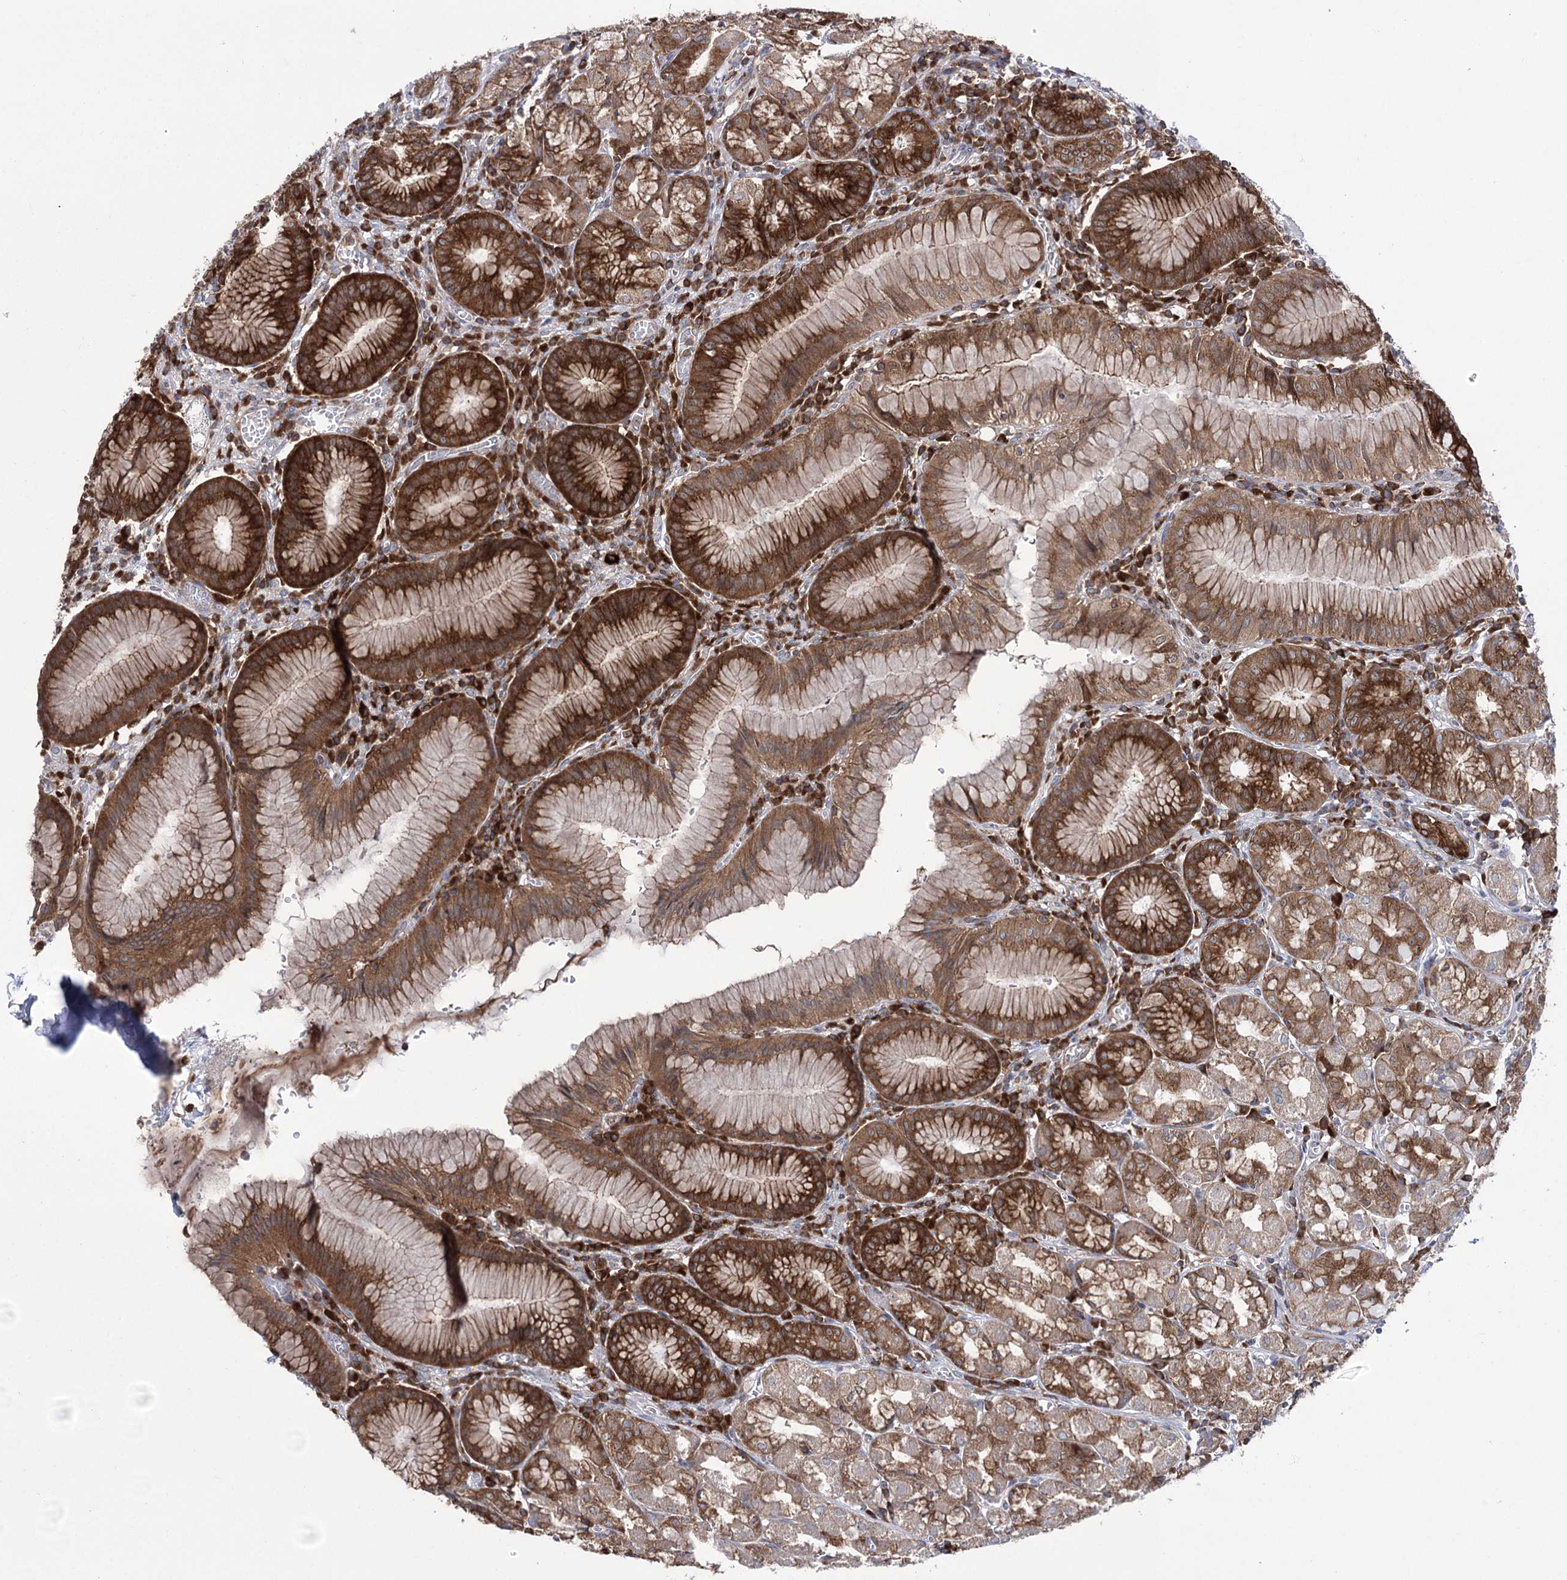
{"staining": {"intensity": "strong", "quantity": ">75%", "location": "cytoplasmic/membranous"}, "tissue": "stomach", "cell_type": "Glandular cells", "image_type": "normal", "snomed": [{"axis": "morphology", "description": "Normal tissue, NOS"}, {"axis": "topography", "description": "Stomach"}], "caption": "Stomach stained with a brown dye exhibits strong cytoplasmic/membranous positive positivity in approximately >75% of glandular cells.", "gene": "ZNF622", "patient": {"sex": "male", "age": 55}}